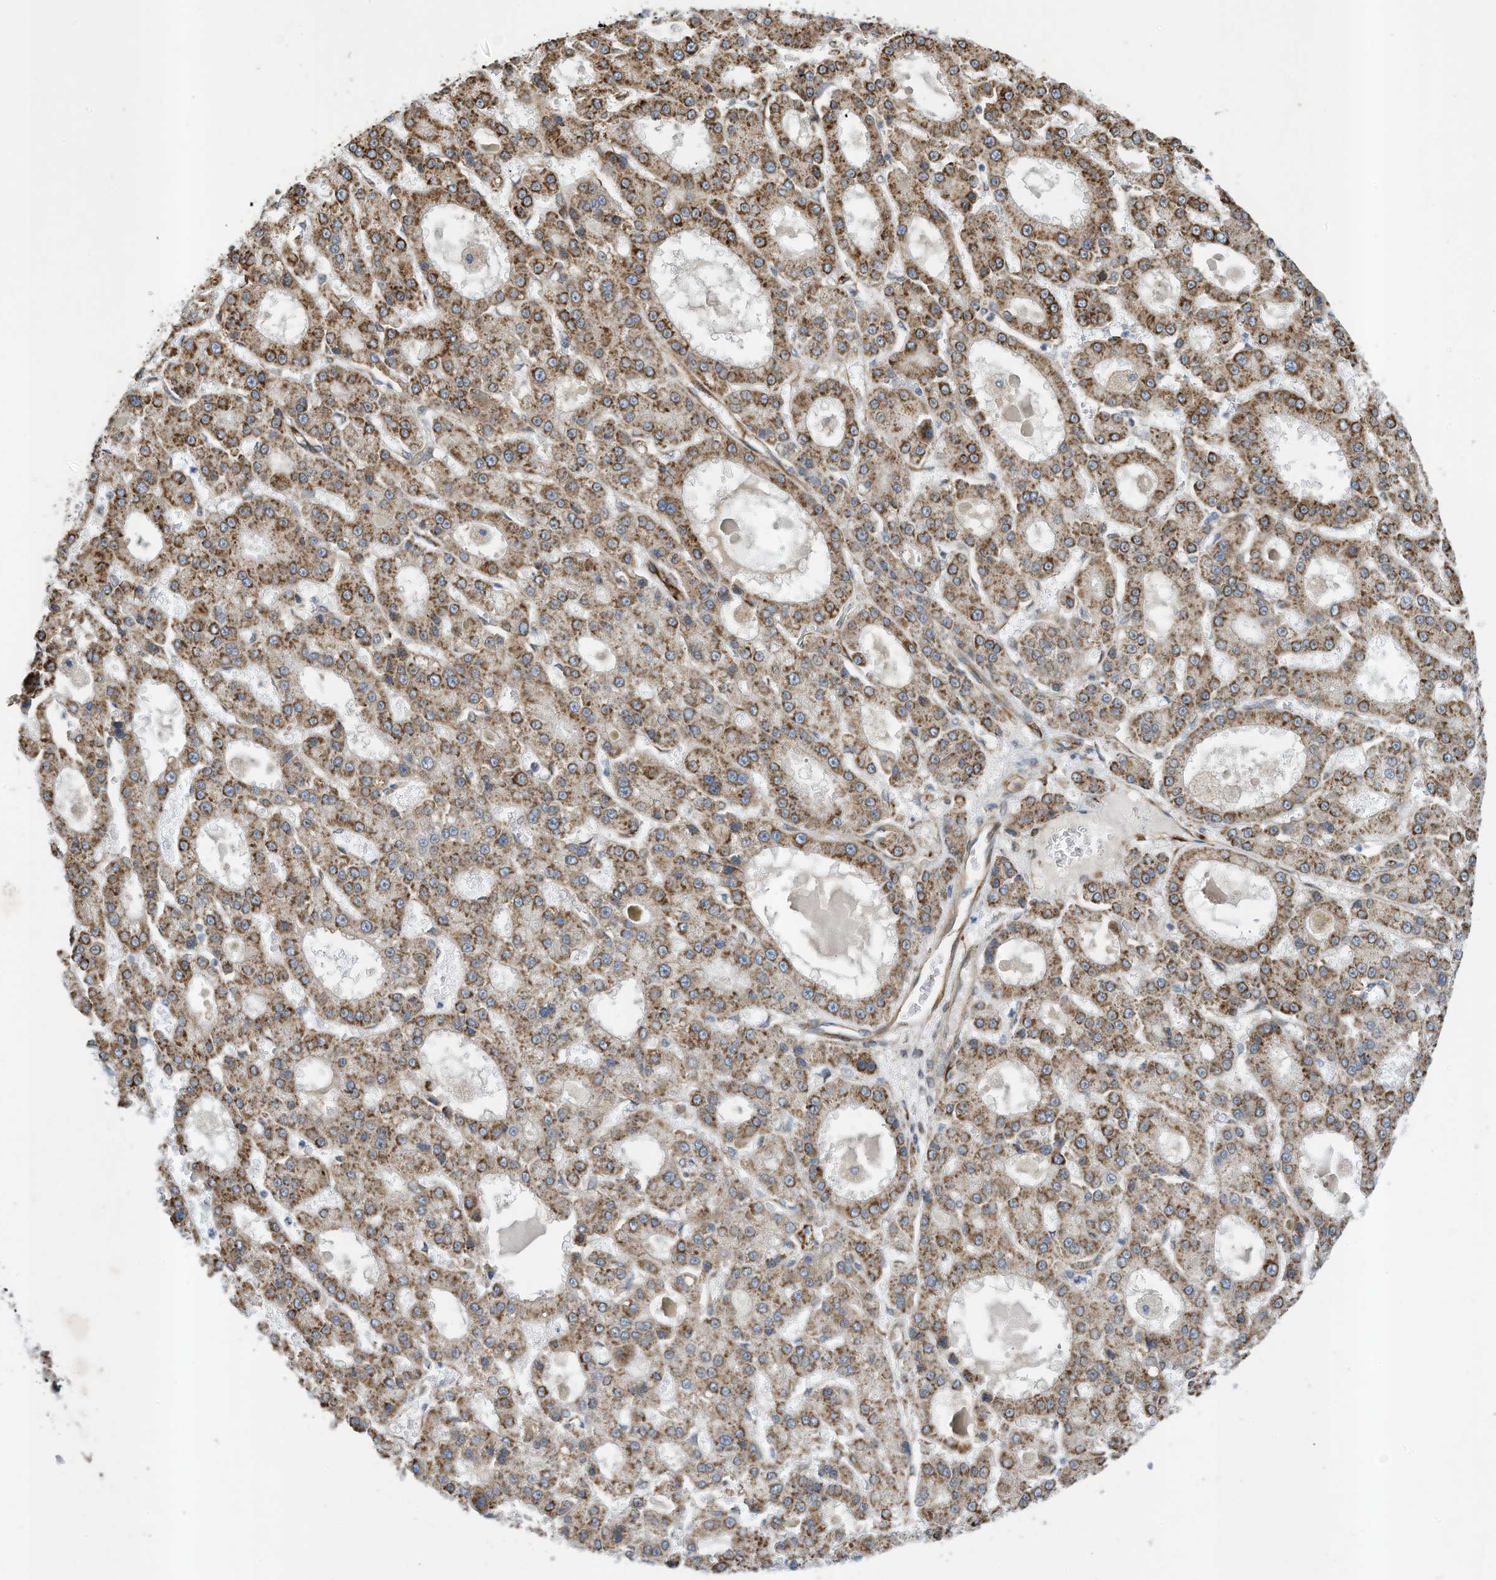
{"staining": {"intensity": "moderate", "quantity": ">75%", "location": "cytoplasmic/membranous"}, "tissue": "liver cancer", "cell_type": "Tumor cells", "image_type": "cancer", "snomed": [{"axis": "morphology", "description": "Carcinoma, Hepatocellular, NOS"}, {"axis": "topography", "description": "Liver"}], "caption": "Protein analysis of liver cancer (hepatocellular carcinoma) tissue demonstrates moderate cytoplasmic/membranous positivity in approximately >75% of tumor cells. Nuclei are stained in blue.", "gene": "ZBTB45", "patient": {"sex": "male", "age": 70}}